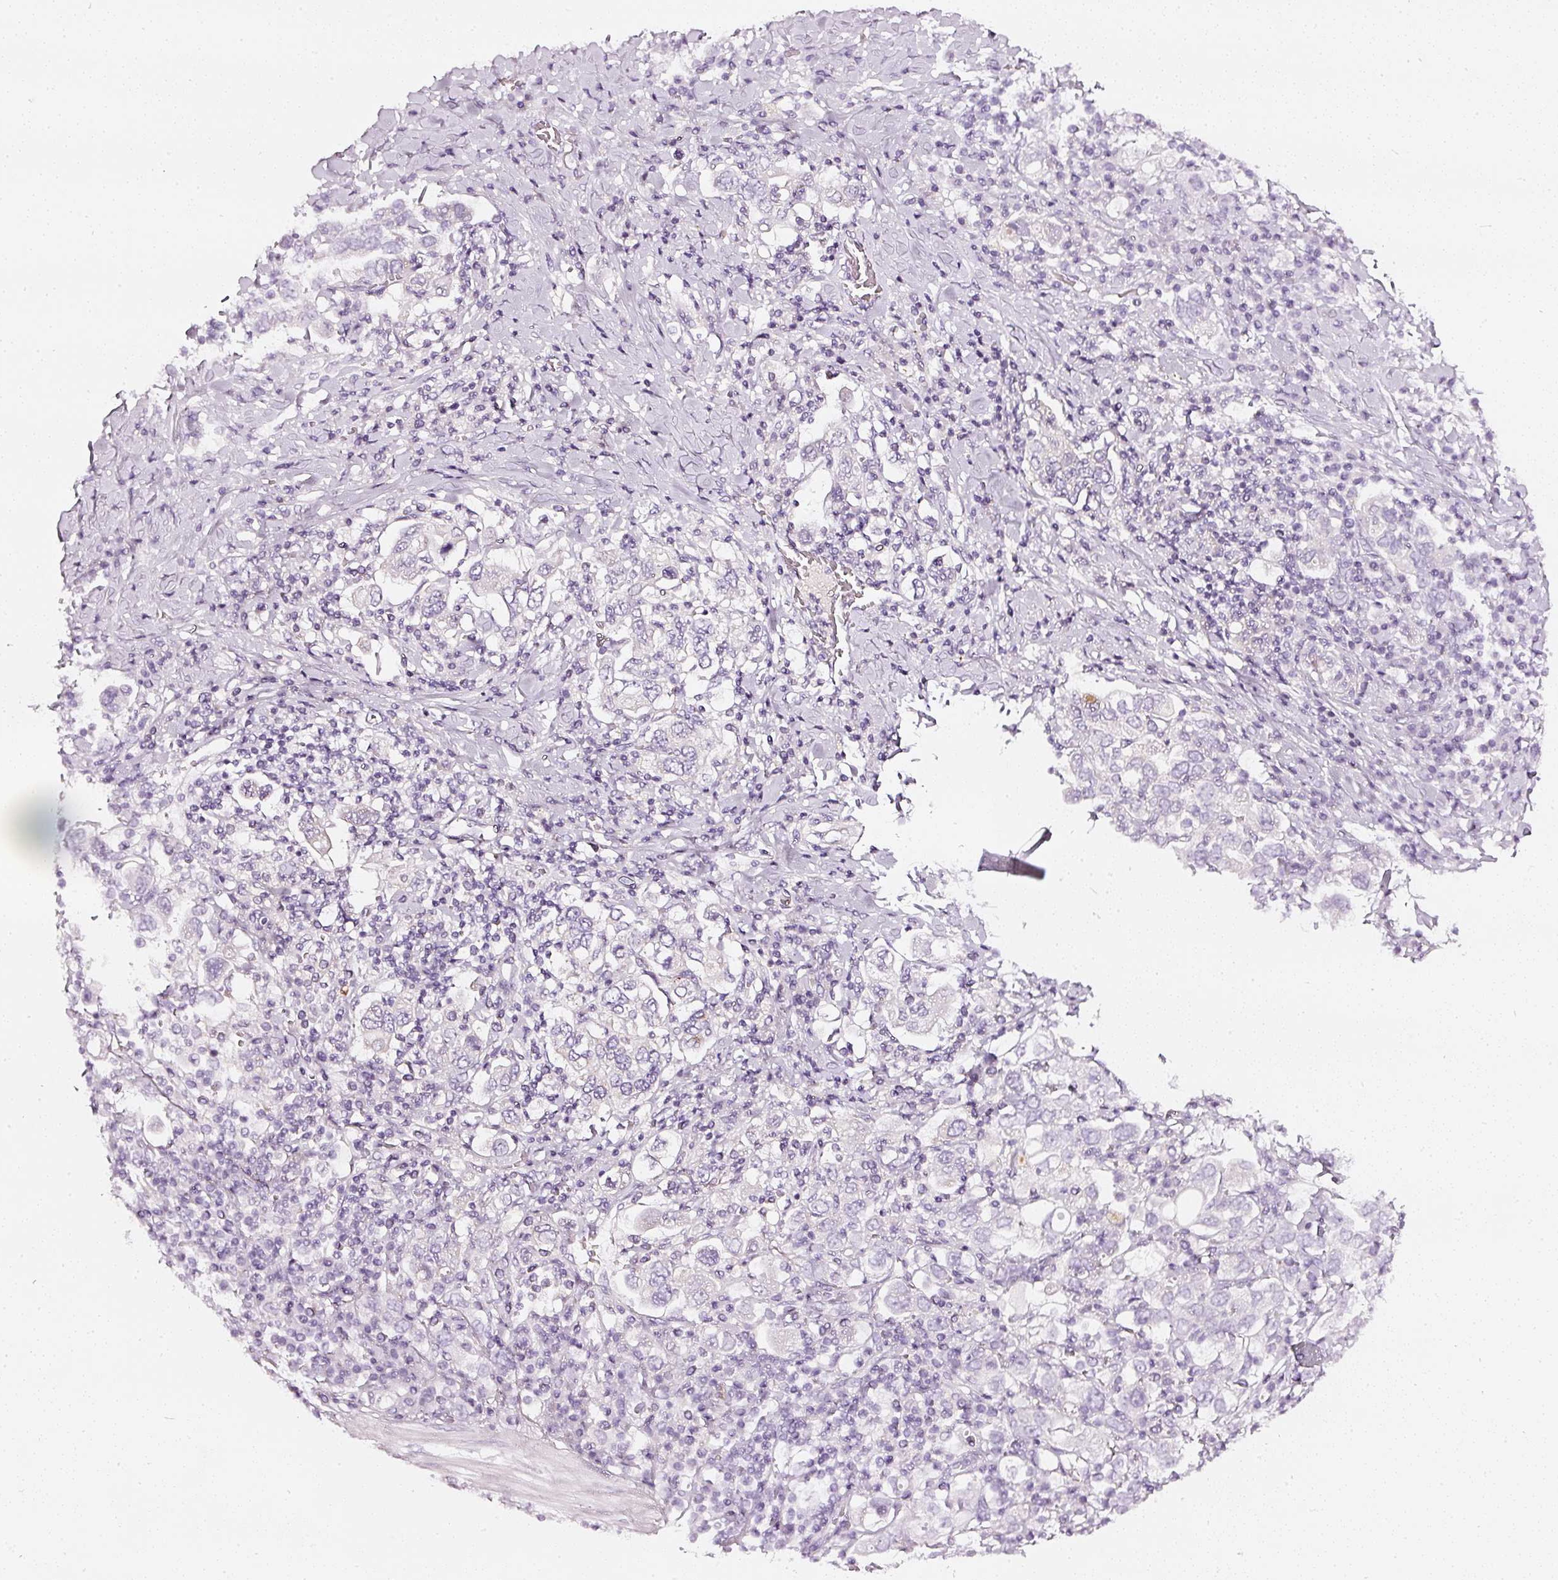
{"staining": {"intensity": "negative", "quantity": "none", "location": "none"}, "tissue": "stomach cancer", "cell_type": "Tumor cells", "image_type": "cancer", "snomed": [{"axis": "morphology", "description": "Adenocarcinoma, NOS"}, {"axis": "topography", "description": "Stomach, upper"}], "caption": "High power microscopy photomicrograph of an immunohistochemistry (IHC) photomicrograph of stomach adenocarcinoma, revealing no significant staining in tumor cells.", "gene": "CNP", "patient": {"sex": "male", "age": 62}}